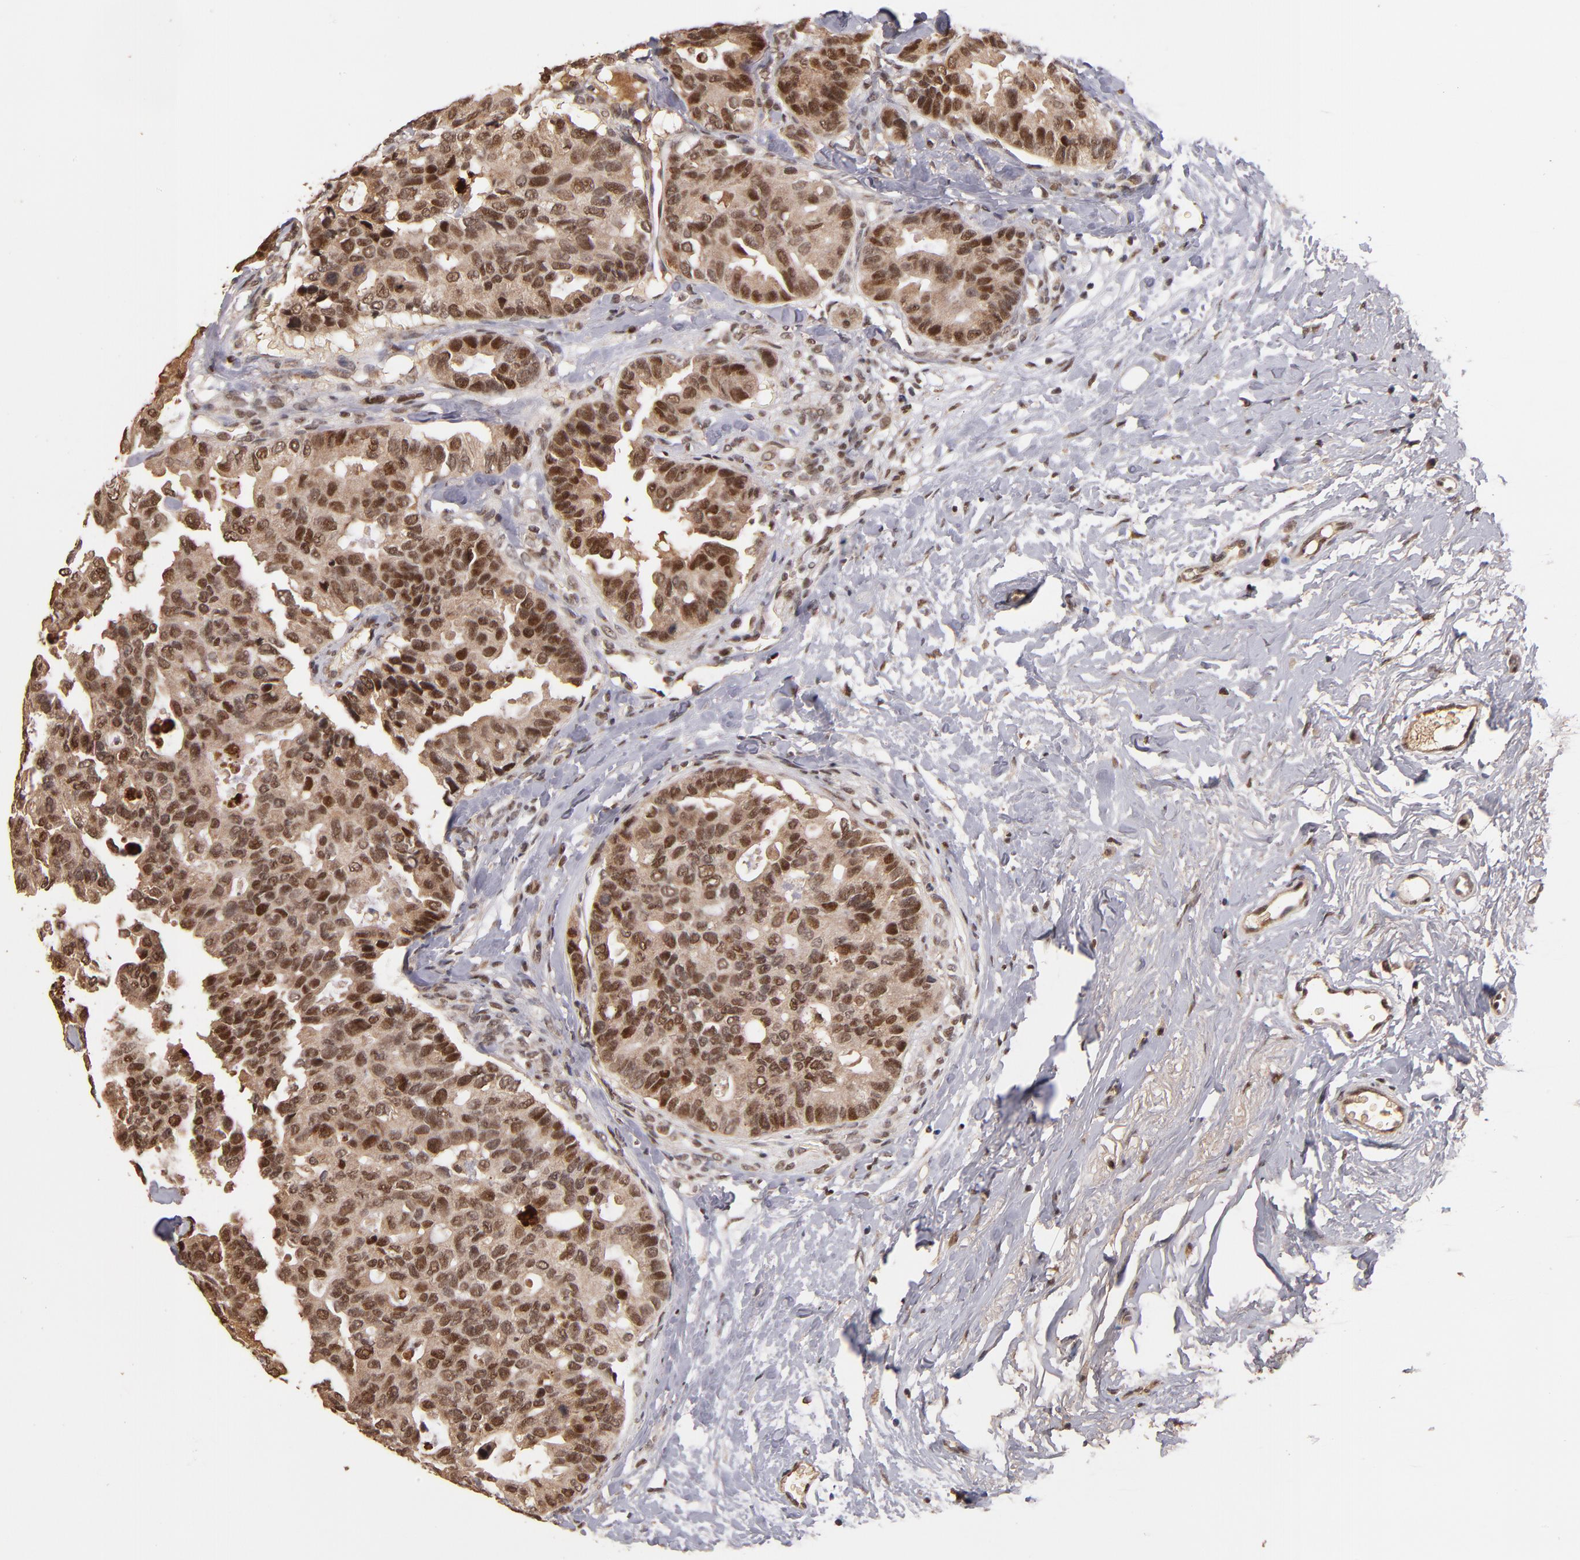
{"staining": {"intensity": "moderate", "quantity": ">75%", "location": "cytoplasmic/membranous,nuclear"}, "tissue": "breast cancer", "cell_type": "Tumor cells", "image_type": "cancer", "snomed": [{"axis": "morphology", "description": "Duct carcinoma"}, {"axis": "topography", "description": "Breast"}], "caption": "Immunohistochemistry (IHC) image of breast invasive ductal carcinoma stained for a protein (brown), which exhibits medium levels of moderate cytoplasmic/membranous and nuclear staining in about >75% of tumor cells.", "gene": "EAPP", "patient": {"sex": "female", "age": 69}}